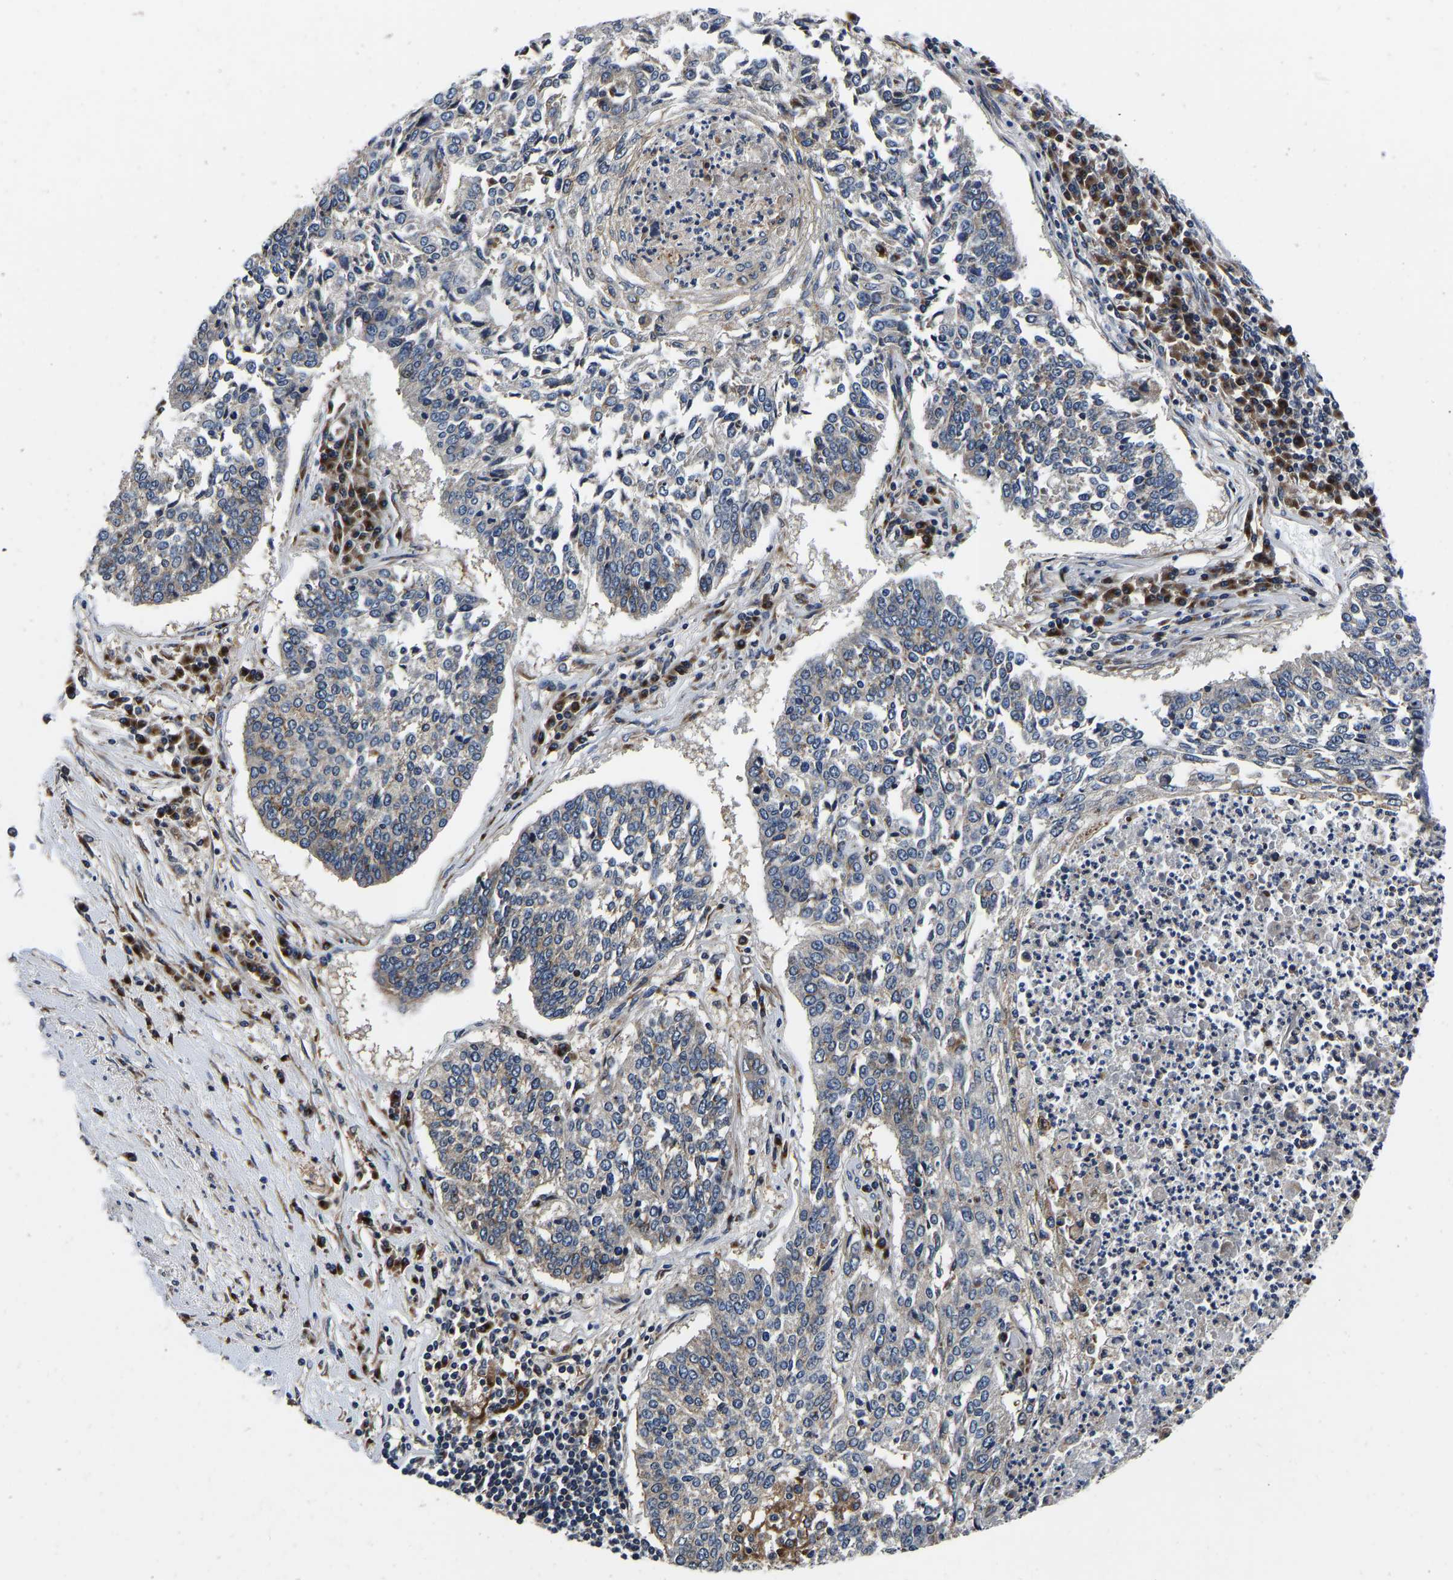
{"staining": {"intensity": "weak", "quantity": "<25%", "location": "cytoplasmic/membranous"}, "tissue": "lung cancer", "cell_type": "Tumor cells", "image_type": "cancer", "snomed": [{"axis": "morphology", "description": "Normal tissue, NOS"}, {"axis": "morphology", "description": "Squamous cell carcinoma, NOS"}, {"axis": "topography", "description": "Cartilage tissue"}, {"axis": "topography", "description": "Bronchus"}, {"axis": "topography", "description": "Lung"}], "caption": "A histopathology image of lung cancer stained for a protein reveals no brown staining in tumor cells.", "gene": "RABAC1", "patient": {"sex": "female", "age": 49}}